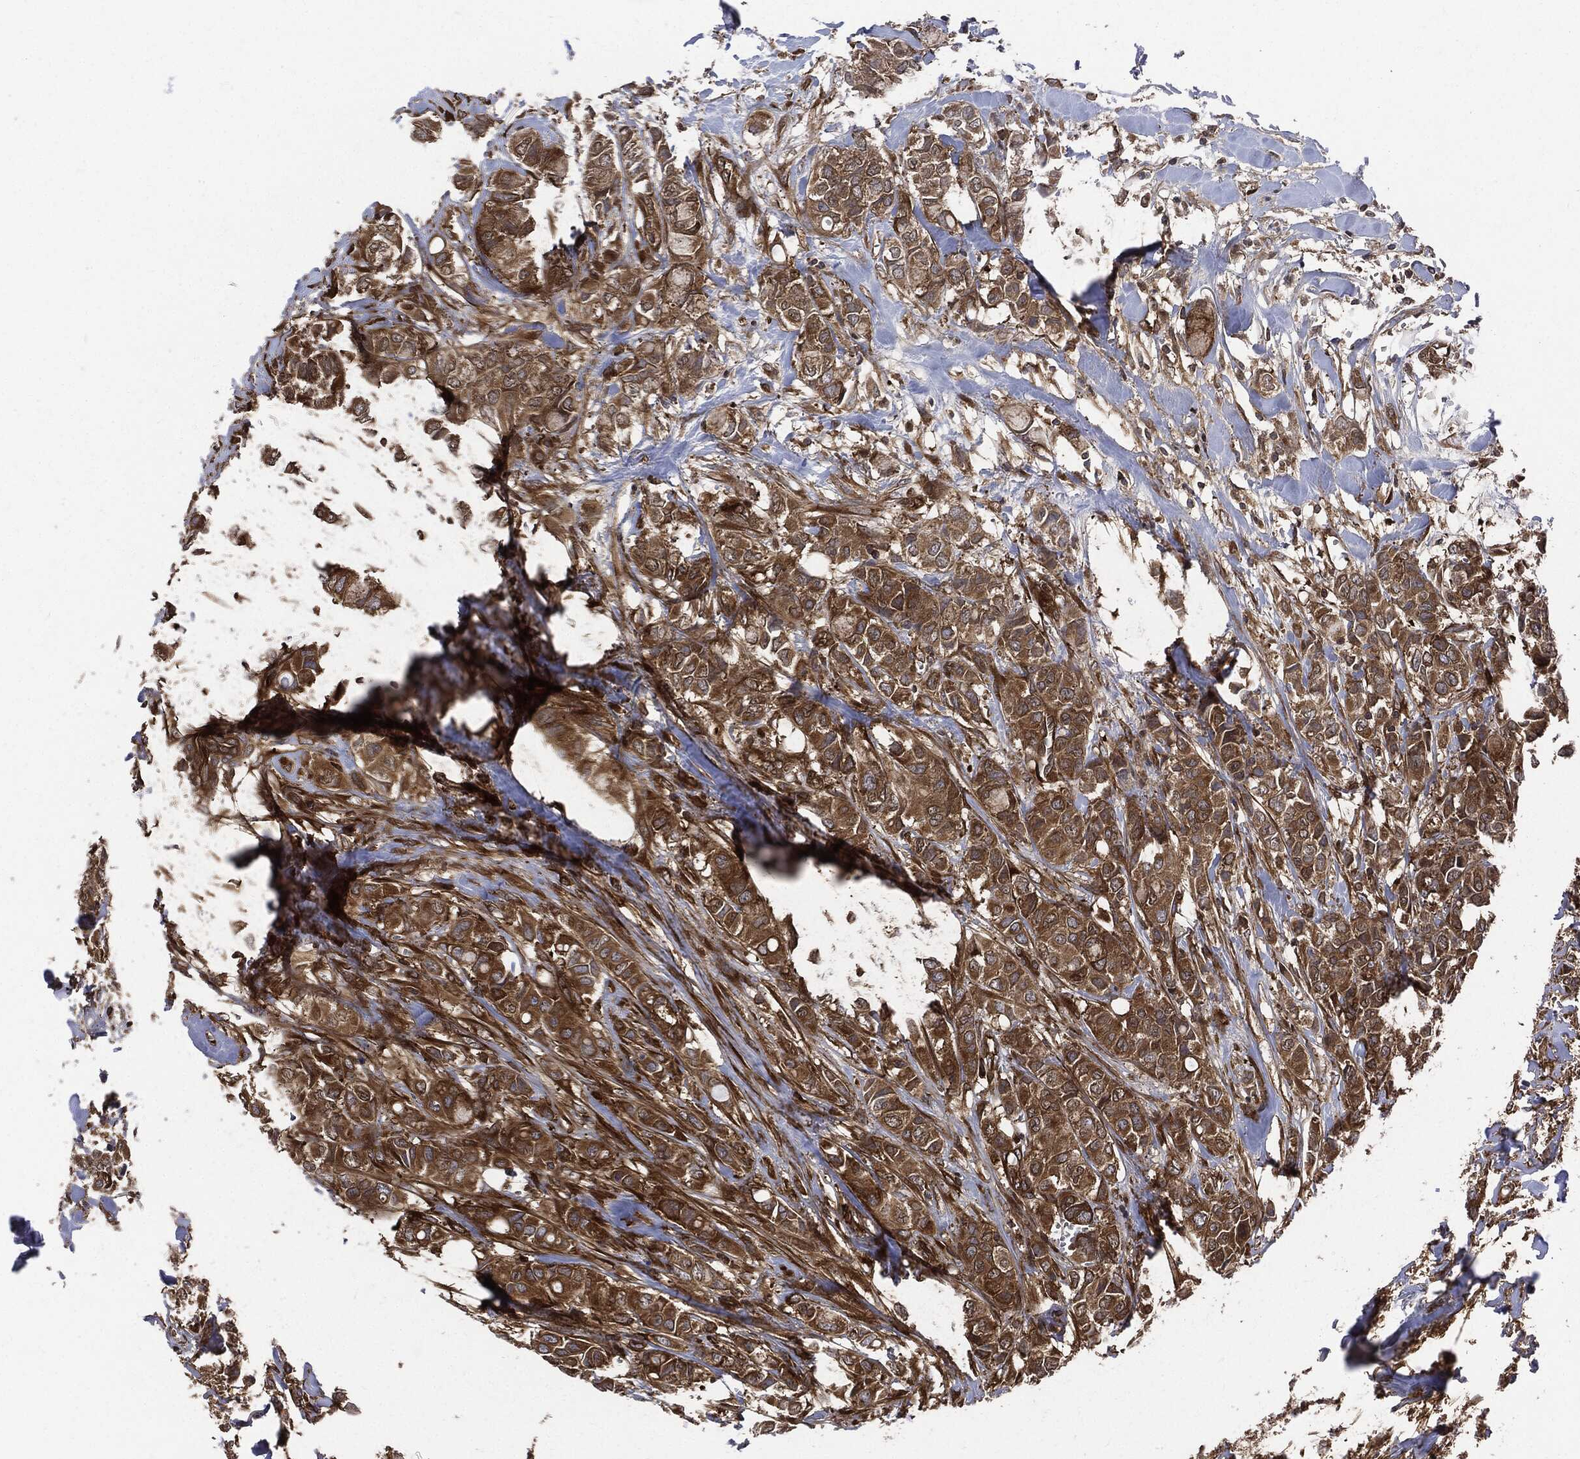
{"staining": {"intensity": "strong", "quantity": ">75%", "location": "cytoplasmic/membranous"}, "tissue": "breast cancer", "cell_type": "Tumor cells", "image_type": "cancer", "snomed": [{"axis": "morphology", "description": "Duct carcinoma"}, {"axis": "topography", "description": "Breast"}], "caption": "Breast cancer (invasive ductal carcinoma) stained with a protein marker demonstrates strong staining in tumor cells.", "gene": "XPNPEP1", "patient": {"sex": "female", "age": 85}}